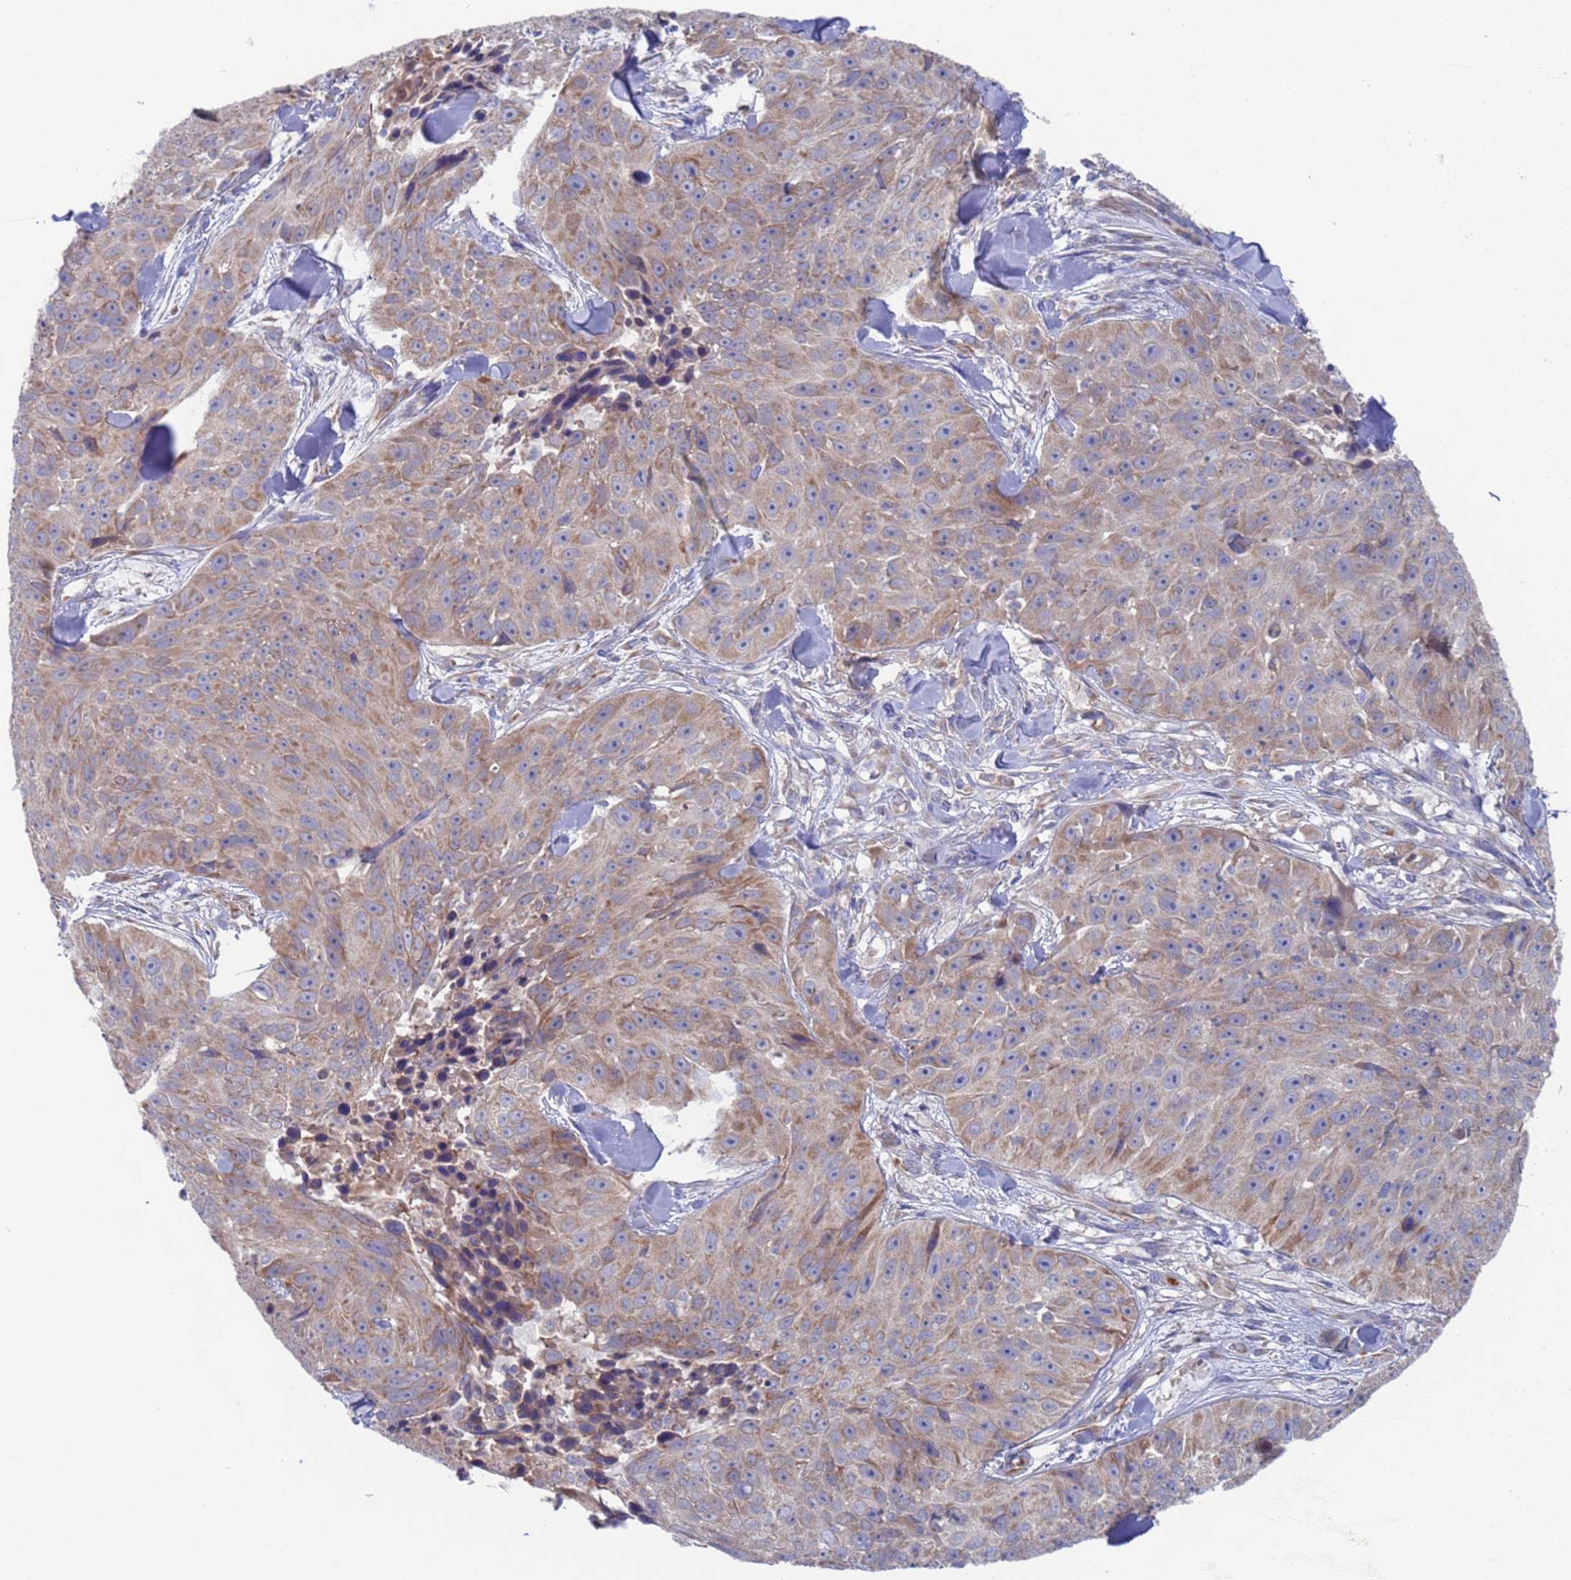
{"staining": {"intensity": "weak", "quantity": "<25%", "location": "cytoplasmic/membranous"}, "tissue": "skin cancer", "cell_type": "Tumor cells", "image_type": "cancer", "snomed": [{"axis": "morphology", "description": "Squamous cell carcinoma, NOS"}, {"axis": "topography", "description": "Skin"}], "caption": "A micrograph of human skin cancer (squamous cell carcinoma) is negative for staining in tumor cells.", "gene": "PET117", "patient": {"sex": "female", "age": 87}}